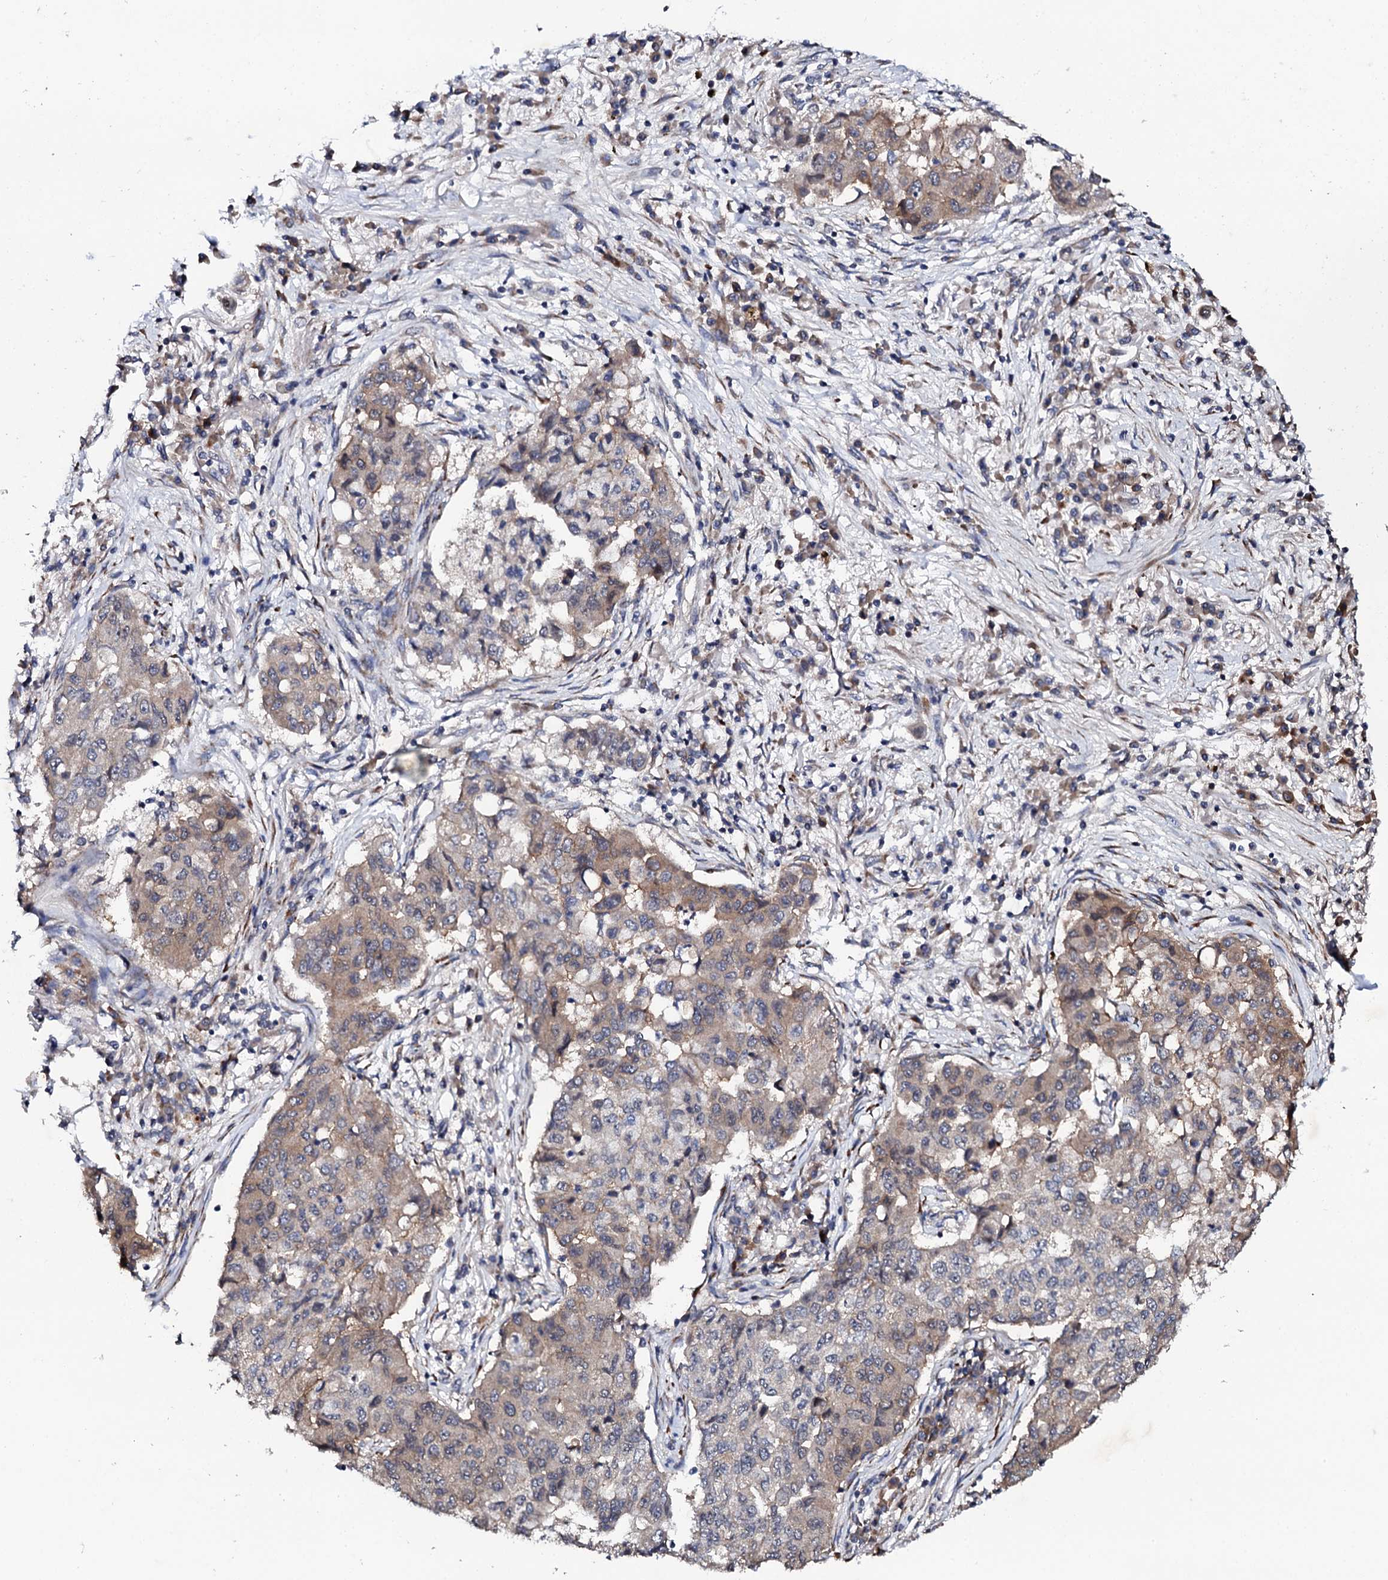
{"staining": {"intensity": "weak", "quantity": "25%-75%", "location": "cytoplasmic/membranous"}, "tissue": "lung cancer", "cell_type": "Tumor cells", "image_type": "cancer", "snomed": [{"axis": "morphology", "description": "Squamous cell carcinoma, NOS"}, {"axis": "topography", "description": "Lung"}], "caption": "Human lung cancer (squamous cell carcinoma) stained for a protein (brown) displays weak cytoplasmic/membranous positive staining in about 25%-75% of tumor cells.", "gene": "FAM111A", "patient": {"sex": "male", "age": 74}}